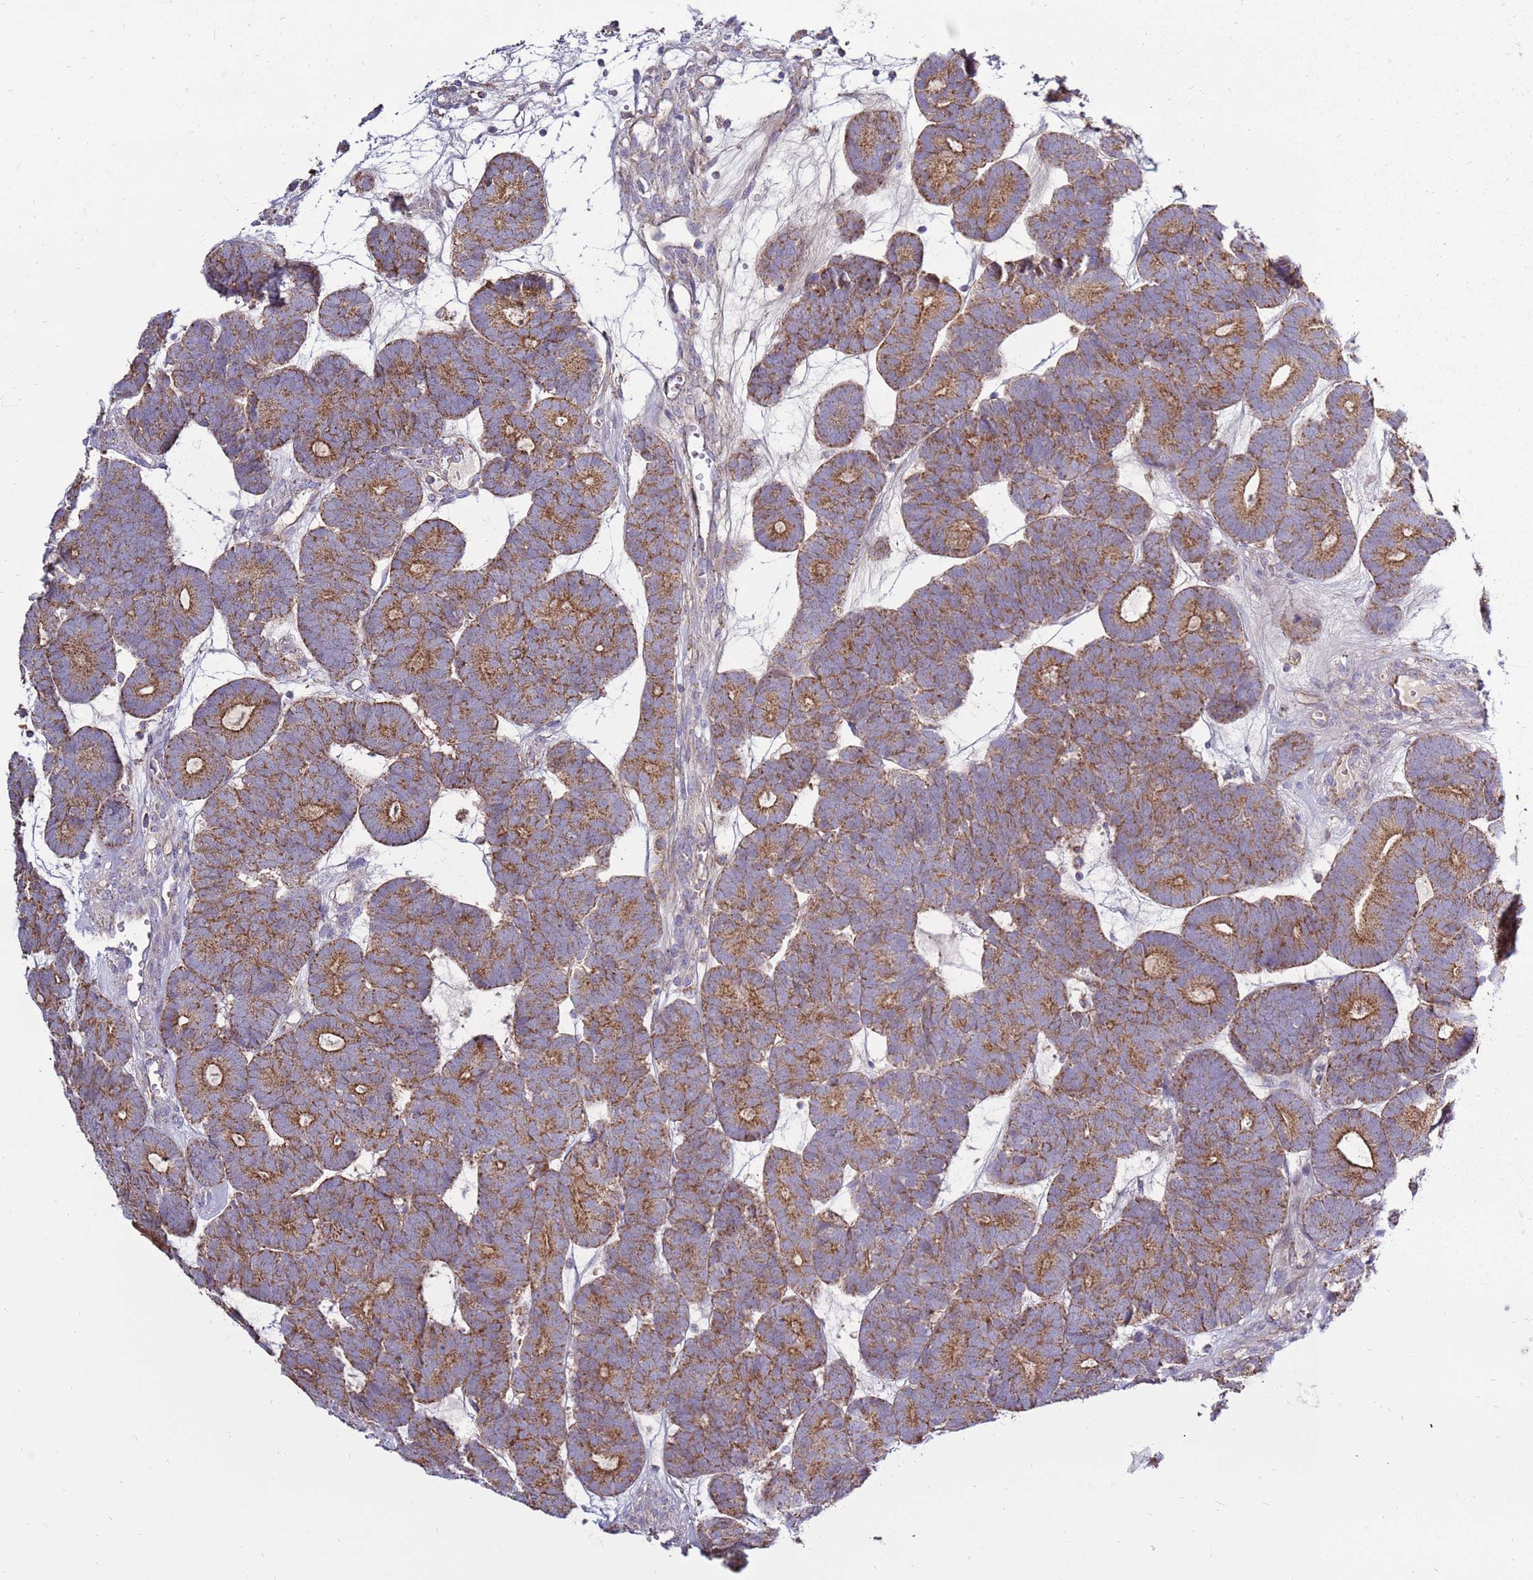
{"staining": {"intensity": "moderate", "quantity": ">75%", "location": "cytoplasmic/membranous"}, "tissue": "head and neck cancer", "cell_type": "Tumor cells", "image_type": "cancer", "snomed": [{"axis": "morphology", "description": "Adenocarcinoma, NOS"}, {"axis": "topography", "description": "Head-Neck"}], "caption": "High-magnification brightfield microscopy of head and neck cancer stained with DAB (brown) and counterstained with hematoxylin (blue). tumor cells exhibit moderate cytoplasmic/membranous staining is seen in approximately>75% of cells. The staining was performed using DAB, with brown indicating positive protein expression. Nuclei are stained blue with hematoxylin.", "gene": "TRAPPC4", "patient": {"sex": "female", "age": 81}}